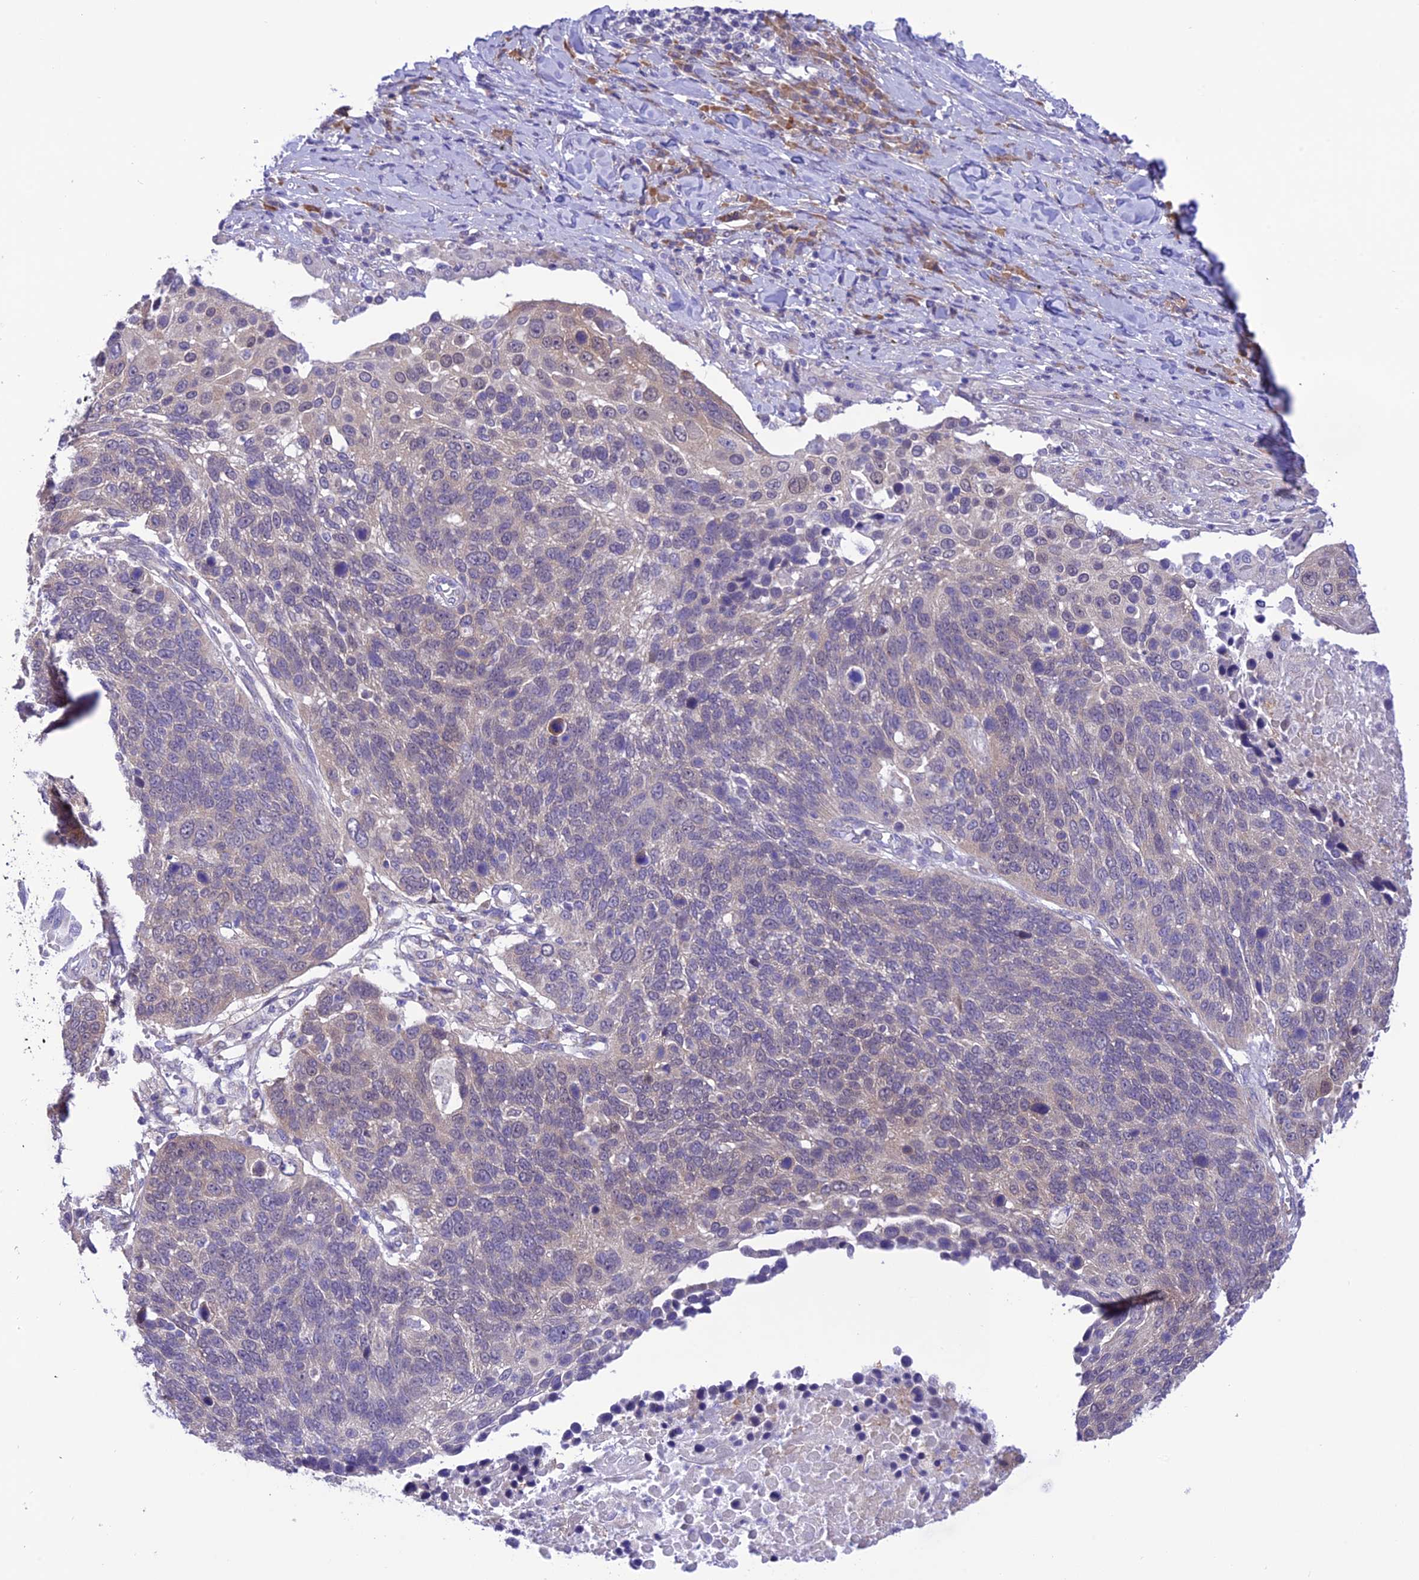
{"staining": {"intensity": "weak", "quantity": "<25%", "location": "cytoplasmic/membranous"}, "tissue": "lung cancer", "cell_type": "Tumor cells", "image_type": "cancer", "snomed": [{"axis": "morphology", "description": "Normal tissue, NOS"}, {"axis": "morphology", "description": "Squamous cell carcinoma, NOS"}, {"axis": "topography", "description": "Lymph node"}, {"axis": "topography", "description": "Lung"}], "caption": "This is an immunohistochemistry (IHC) histopathology image of lung cancer. There is no expression in tumor cells.", "gene": "RNF126", "patient": {"sex": "male", "age": 66}}